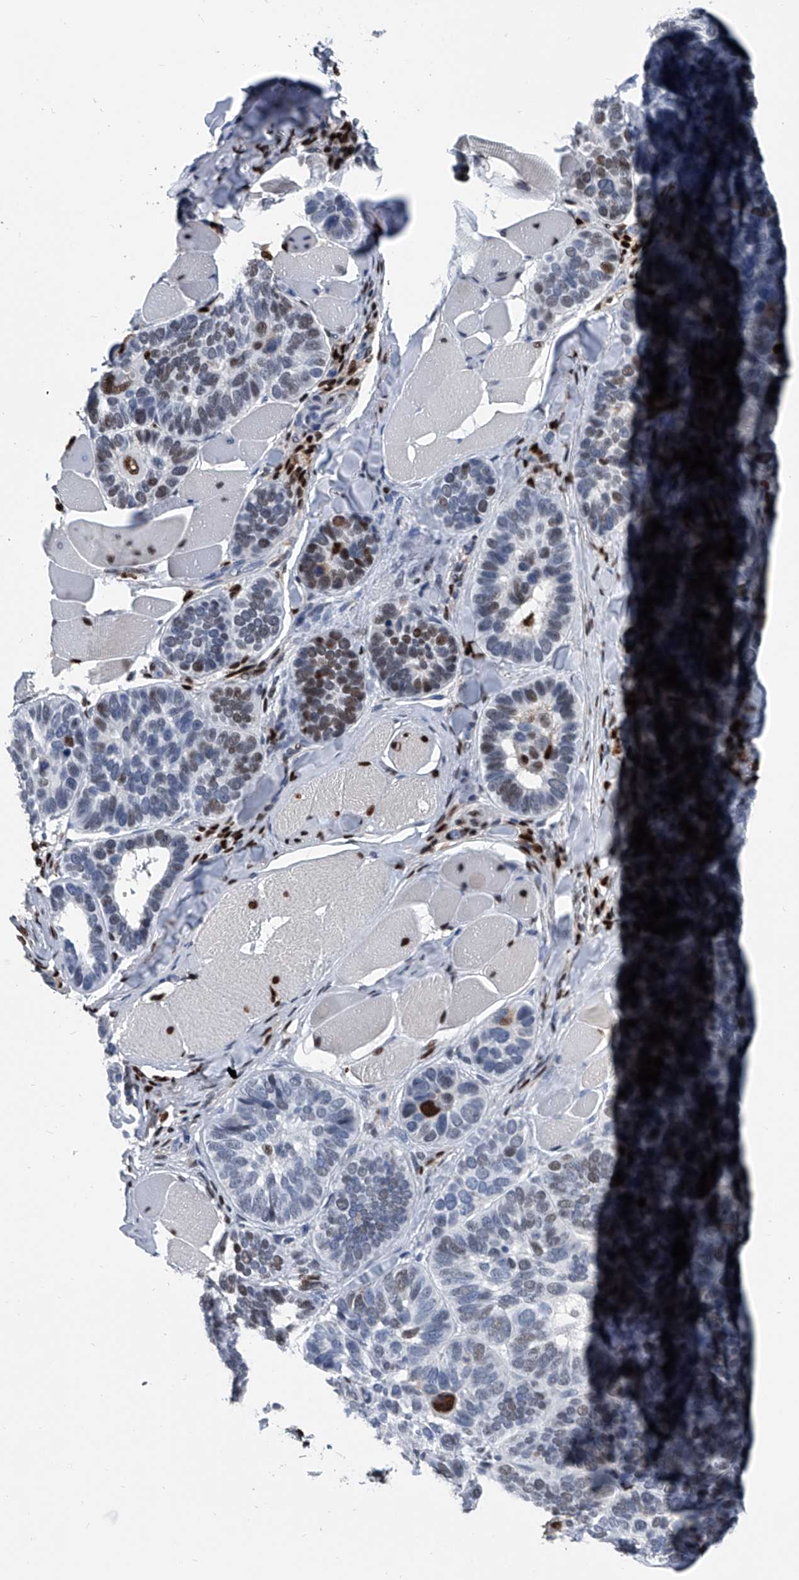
{"staining": {"intensity": "weak", "quantity": "<25%", "location": "nuclear"}, "tissue": "skin cancer", "cell_type": "Tumor cells", "image_type": "cancer", "snomed": [{"axis": "morphology", "description": "Basal cell carcinoma"}, {"axis": "topography", "description": "Skin"}], "caption": "Tumor cells are negative for protein expression in human skin basal cell carcinoma.", "gene": "FKBP5", "patient": {"sex": "male", "age": 62}}